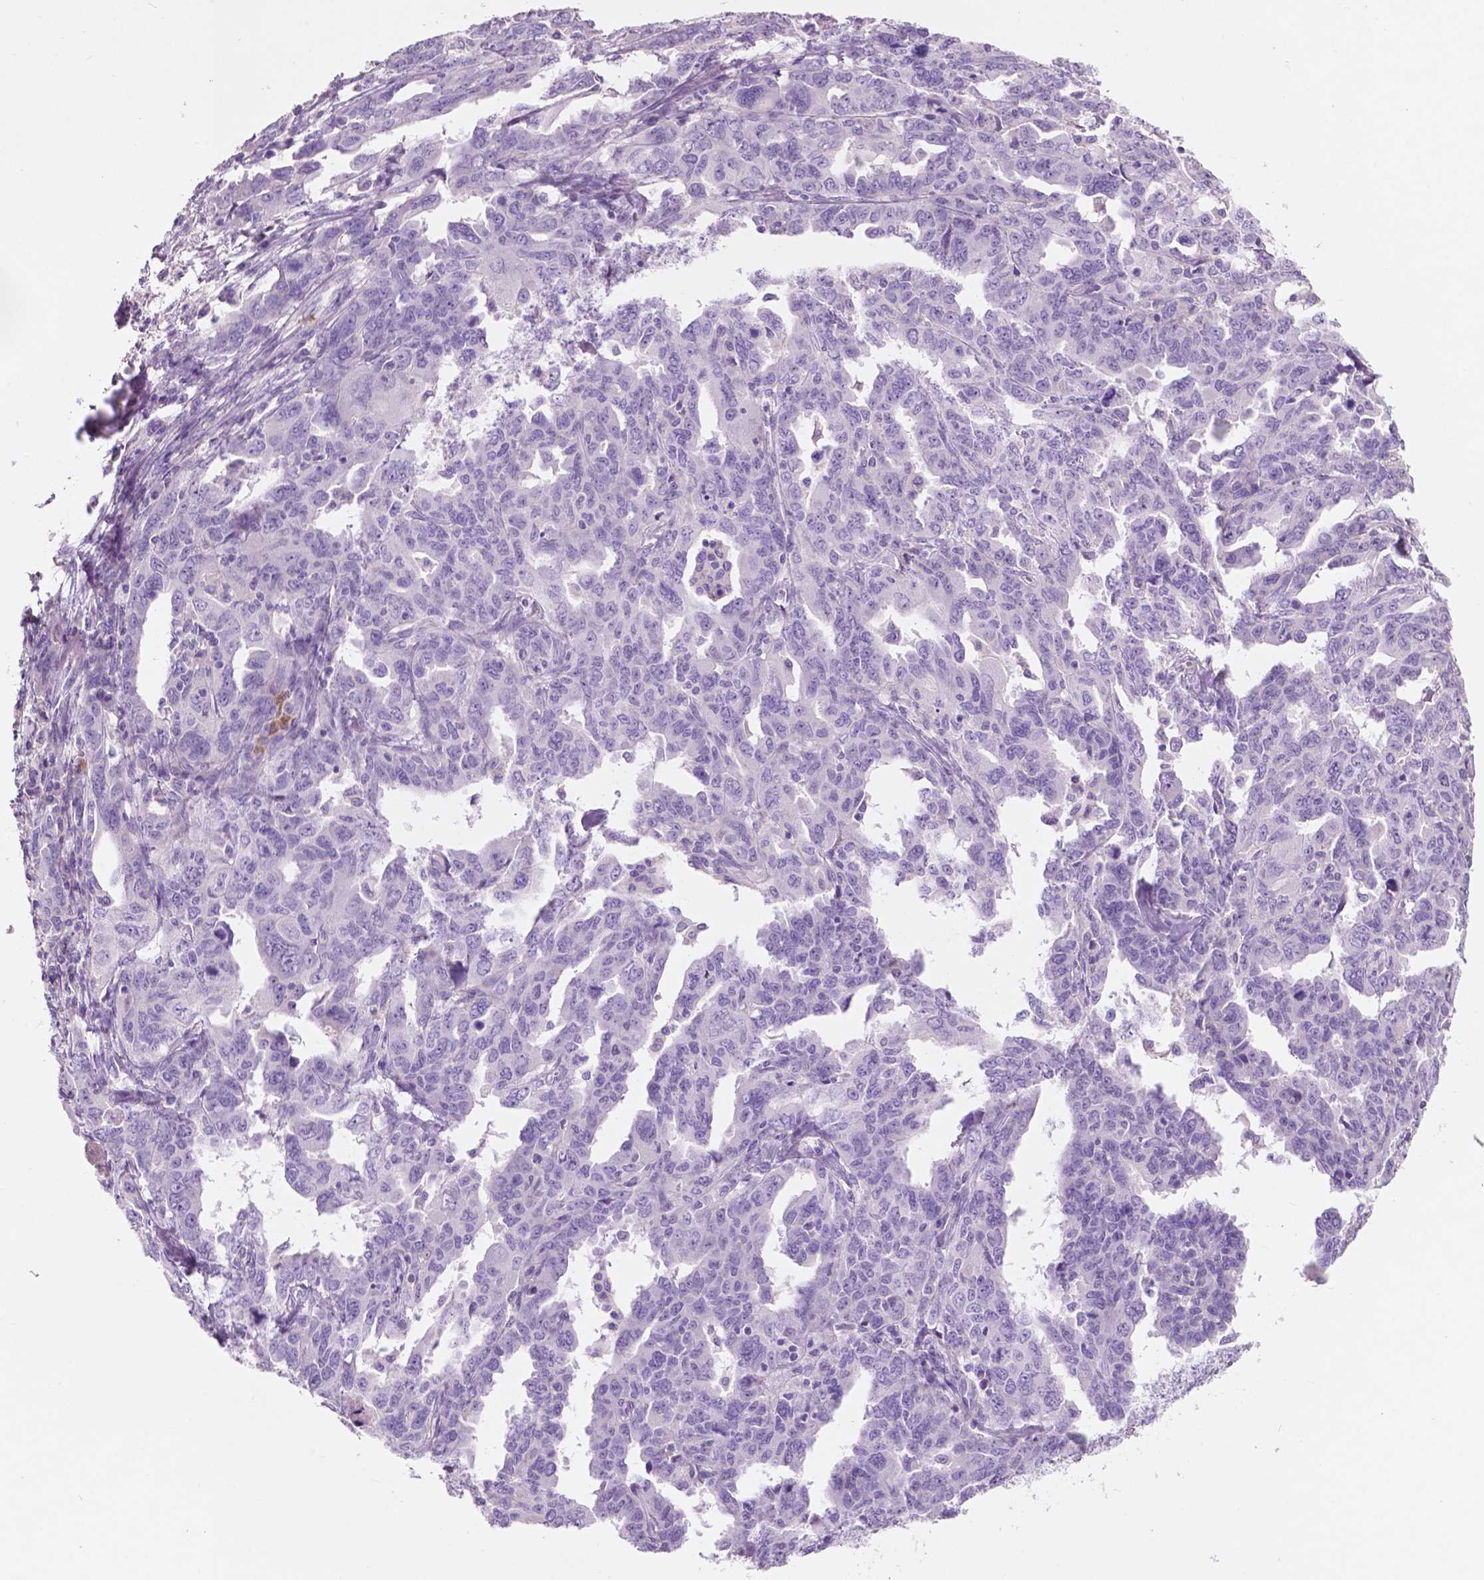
{"staining": {"intensity": "negative", "quantity": "none", "location": "none"}, "tissue": "ovarian cancer", "cell_type": "Tumor cells", "image_type": "cancer", "snomed": [{"axis": "morphology", "description": "Adenocarcinoma, NOS"}, {"axis": "morphology", "description": "Carcinoma, endometroid"}, {"axis": "topography", "description": "Ovary"}], "caption": "This is a image of IHC staining of ovarian cancer, which shows no staining in tumor cells. (DAB (3,3'-diaminobenzidine) immunohistochemistry, high magnification).", "gene": "CUZD1", "patient": {"sex": "female", "age": 72}}